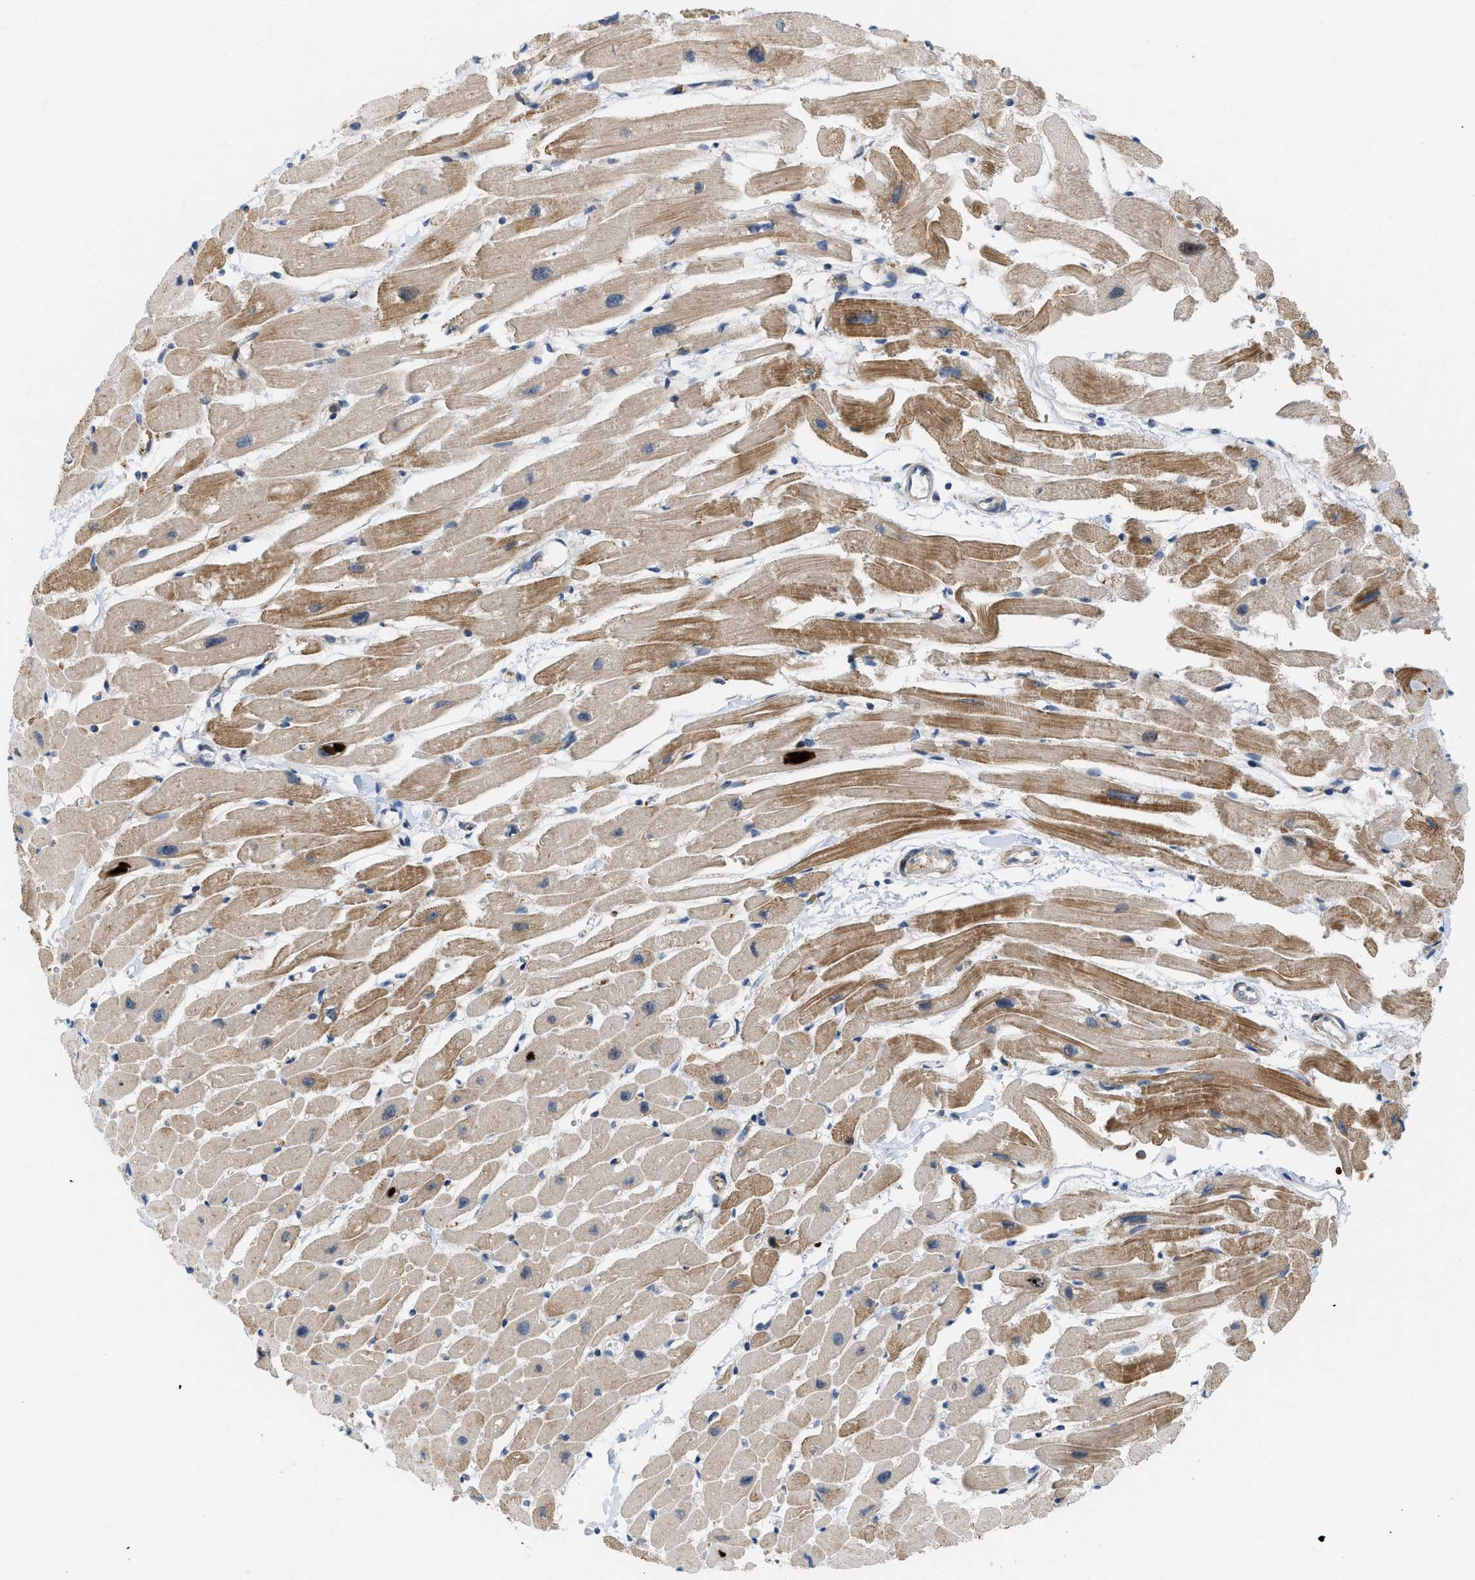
{"staining": {"intensity": "moderate", "quantity": ">75%", "location": "cytoplasmic/membranous"}, "tissue": "heart muscle", "cell_type": "Cardiomyocytes", "image_type": "normal", "snomed": [{"axis": "morphology", "description": "Normal tissue, NOS"}, {"axis": "topography", "description": "Heart"}], "caption": "The histopathology image demonstrates immunohistochemical staining of unremarkable heart muscle. There is moderate cytoplasmic/membranous positivity is appreciated in about >75% of cardiomyocytes.", "gene": "DIPK1A", "patient": {"sex": "female", "age": 54}}